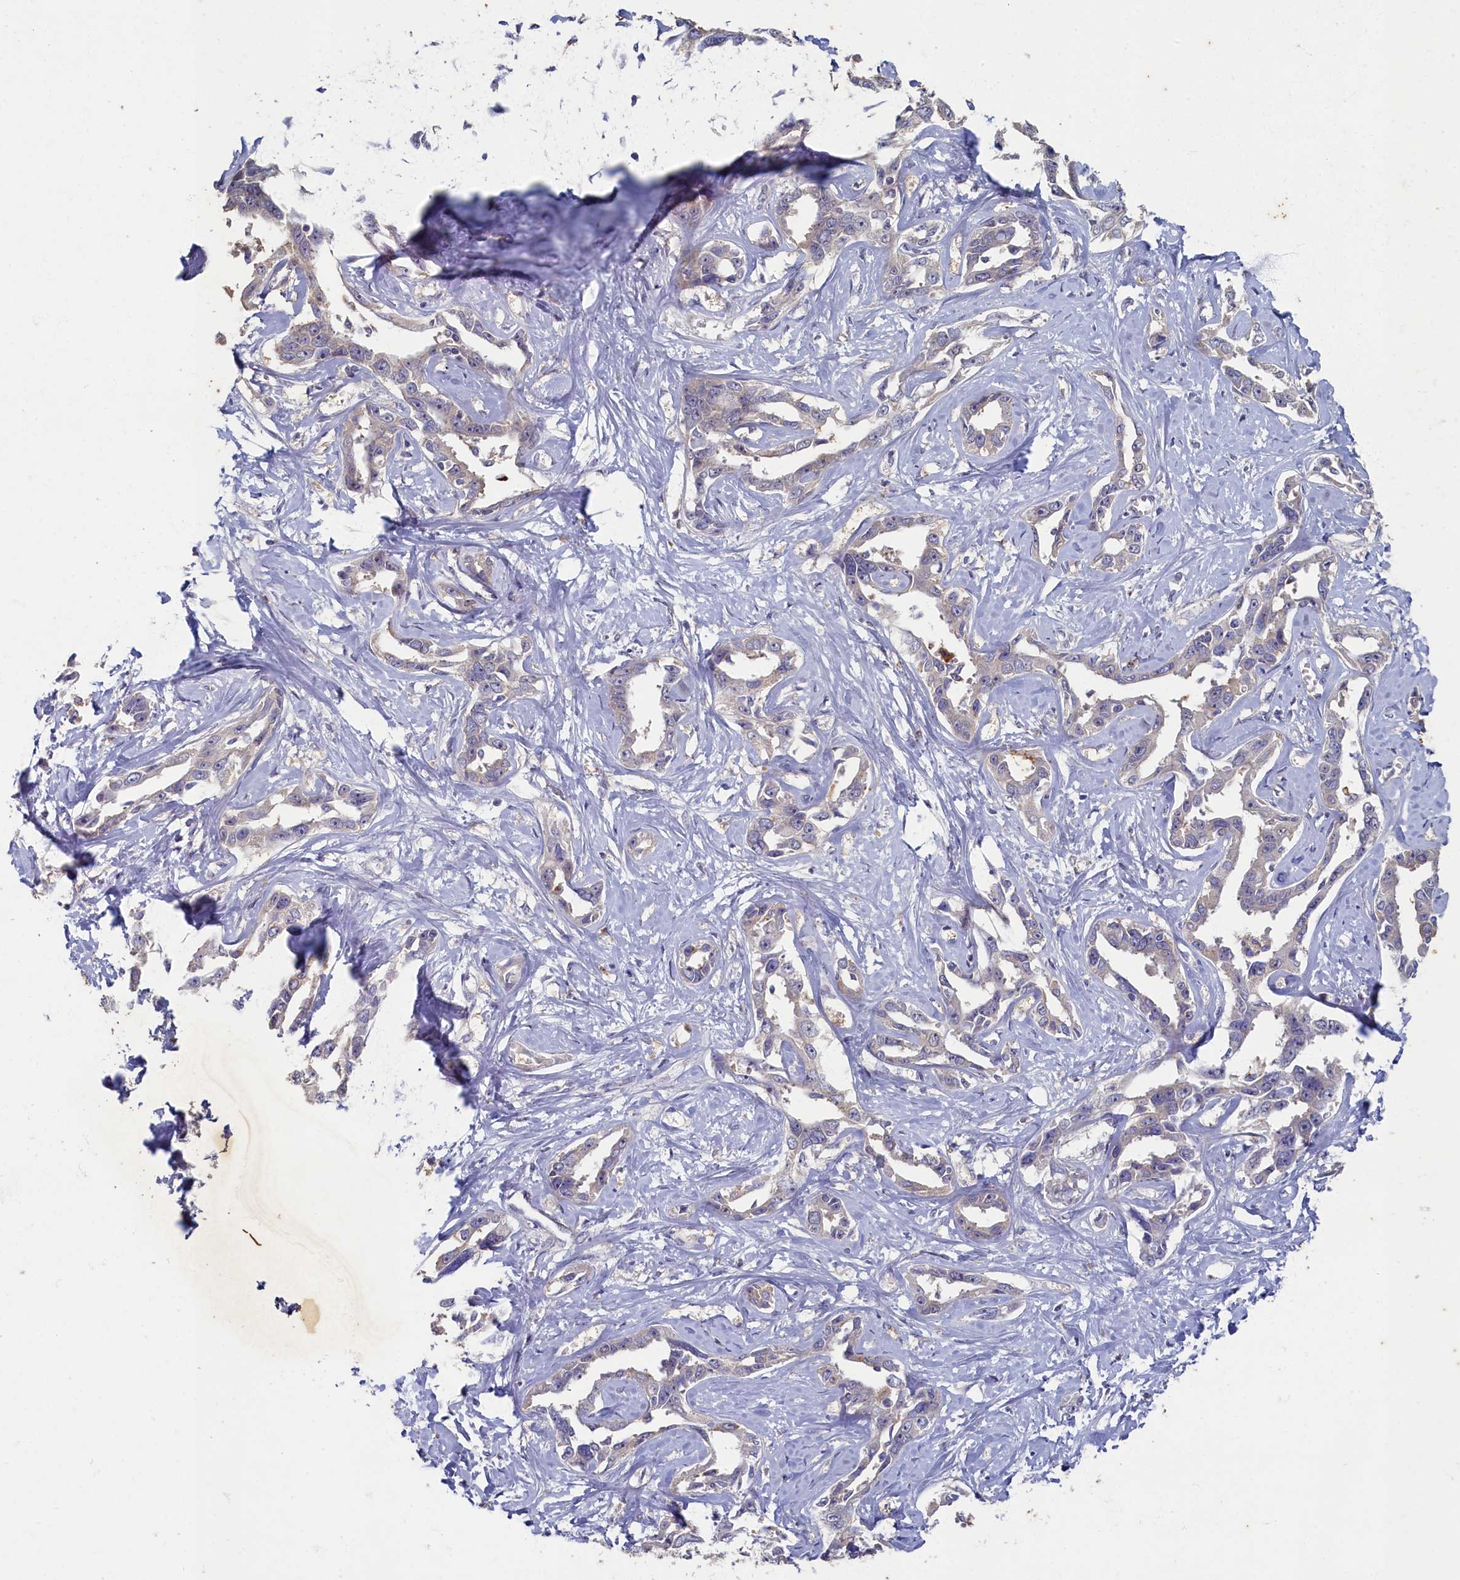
{"staining": {"intensity": "negative", "quantity": "none", "location": "none"}, "tissue": "liver cancer", "cell_type": "Tumor cells", "image_type": "cancer", "snomed": [{"axis": "morphology", "description": "Cholangiocarcinoma"}, {"axis": "topography", "description": "Liver"}], "caption": "Micrograph shows no protein staining in tumor cells of liver cholangiocarcinoma tissue. The staining is performed using DAB brown chromogen with nuclei counter-stained in using hematoxylin.", "gene": "HUNK", "patient": {"sex": "male", "age": 59}}